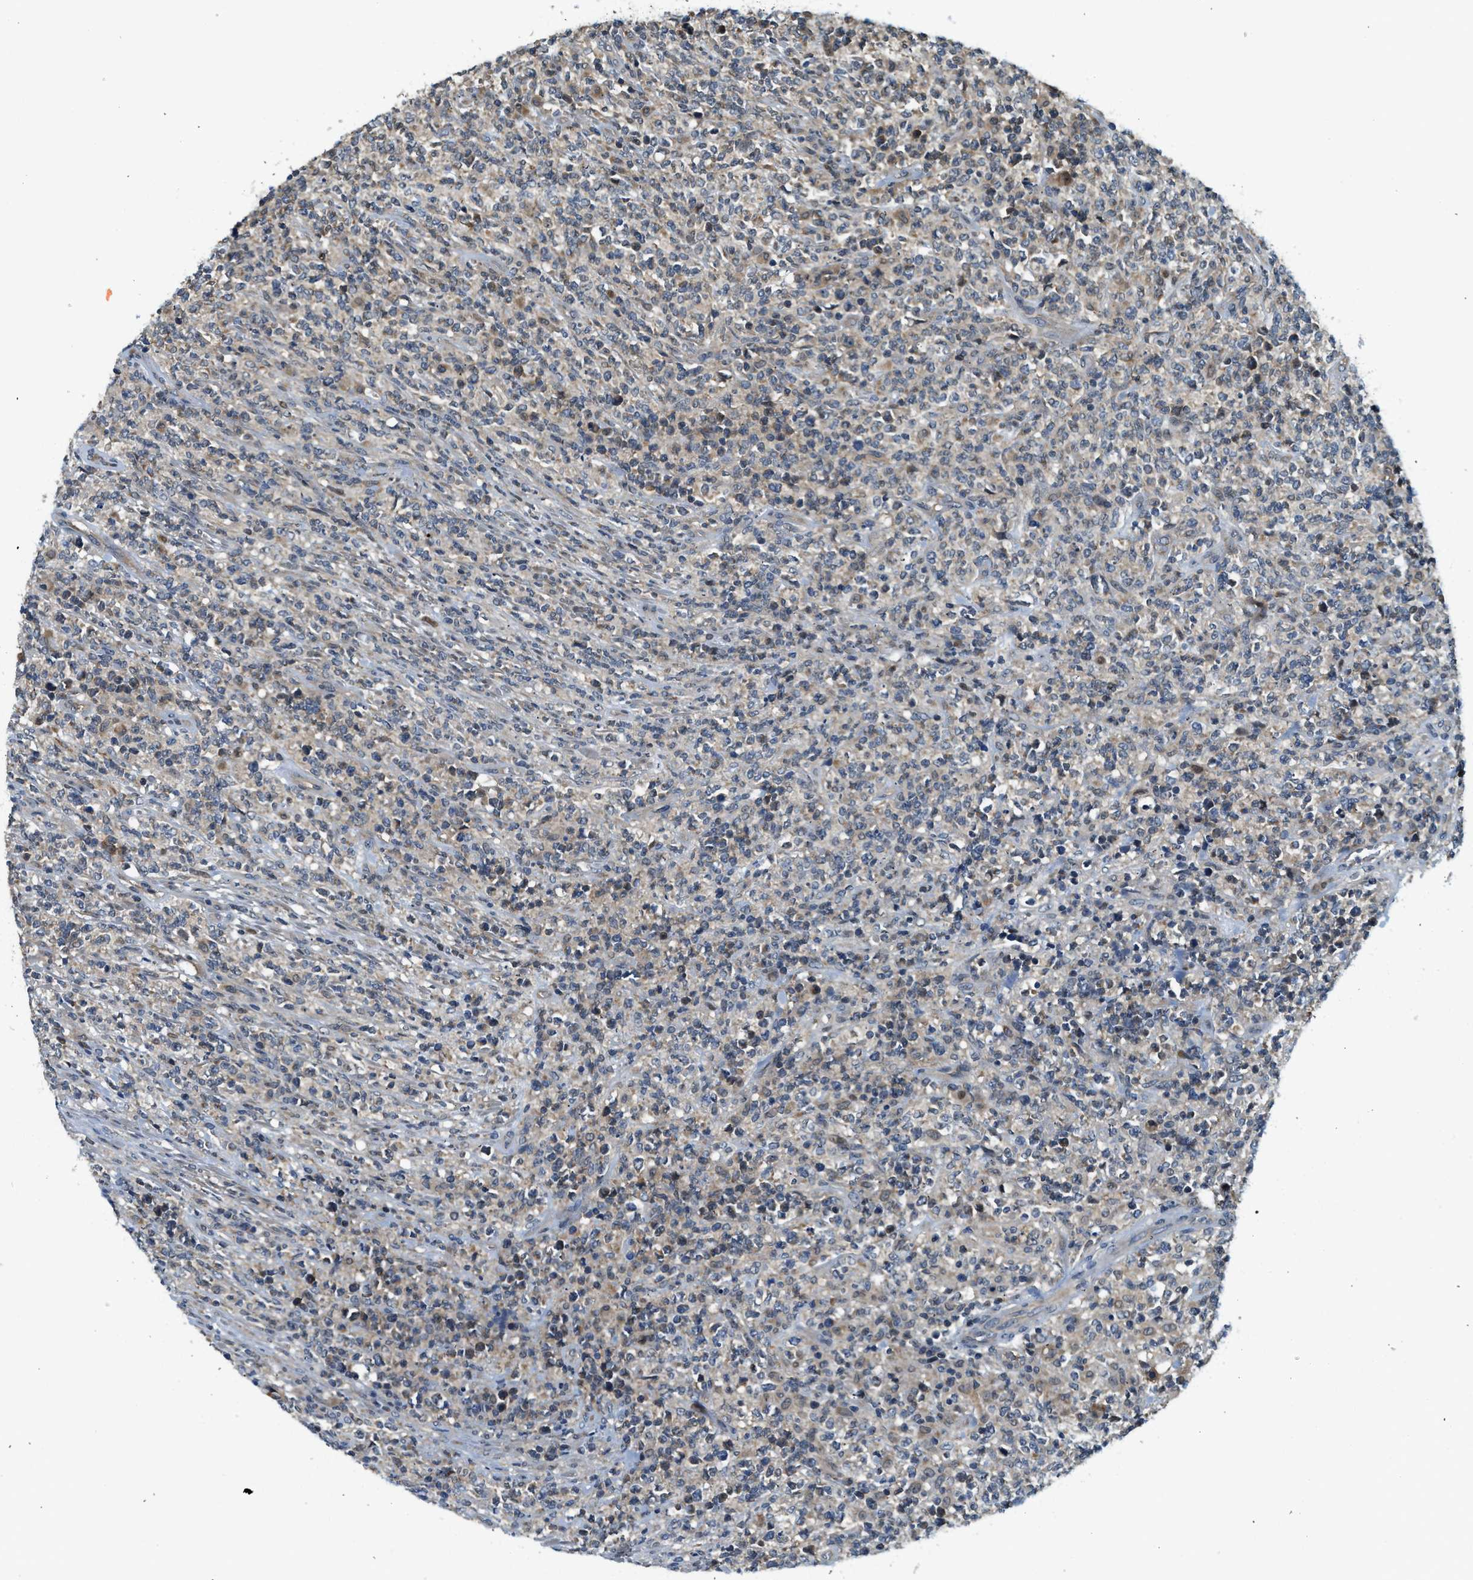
{"staining": {"intensity": "weak", "quantity": "<25%", "location": "cytoplasmic/membranous"}, "tissue": "lymphoma", "cell_type": "Tumor cells", "image_type": "cancer", "snomed": [{"axis": "morphology", "description": "Malignant lymphoma, non-Hodgkin's type, High grade"}, {"axis": "topography", "description": "Soft tissue"}], "caption": "The micrograph displays no staining of tumor cells in malignant lymphoma, non-Hodgkin's type (high-grade). (DAB immunohistochemistry visualized using brightfield microscopy, high magnification).", "gene": "KCNK1", "patient": {"sex": "male", "age": 18}}